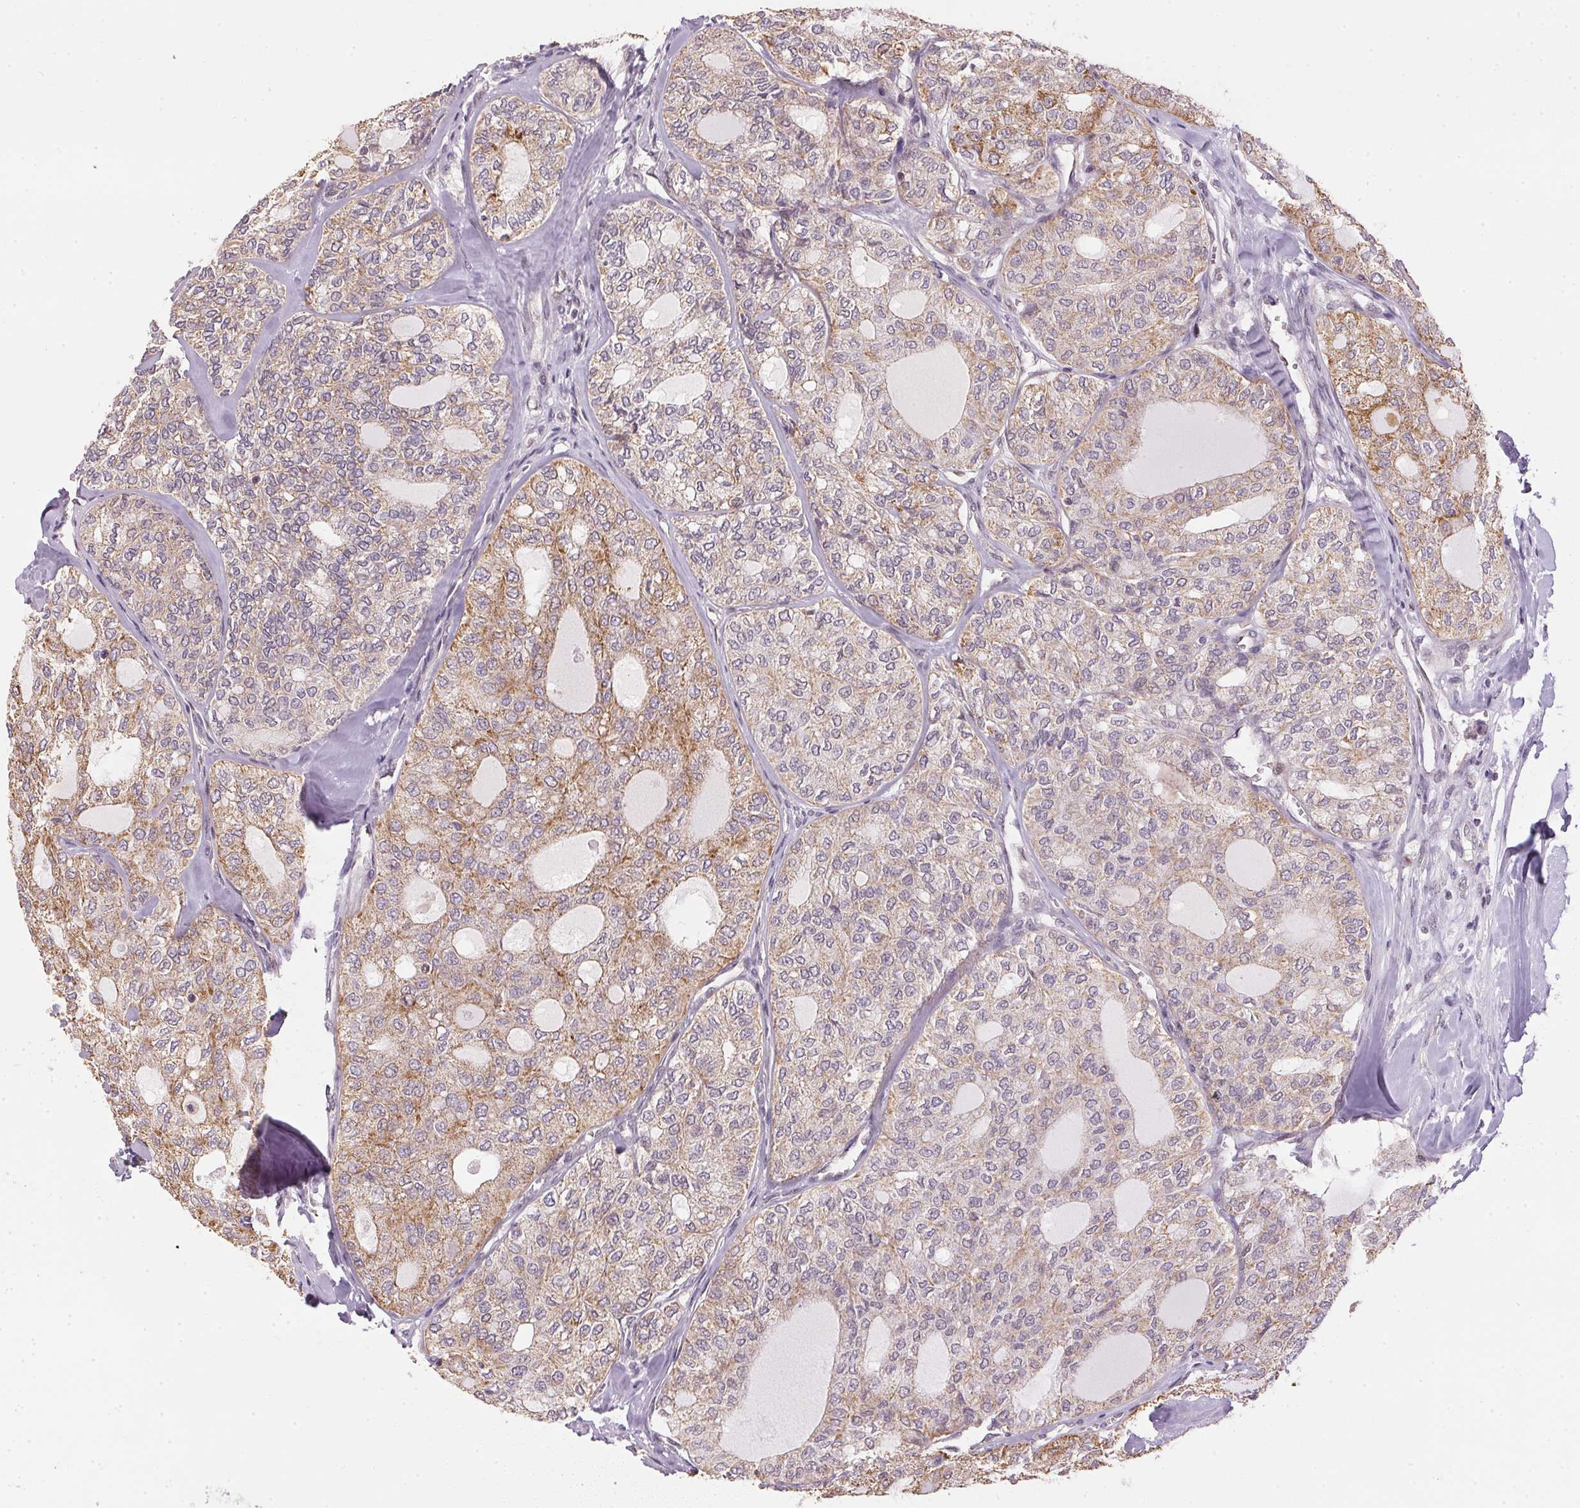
{"staining": {"intensity": "moderate", "quantity": "25%-75%", "location": "cytoplasmic/membranous"}, "tissue": "thyroid cancer", "cell_type": "Tumor cells", "image_type": "cancer", "snomed": [{"axis": "morphology", "description": "Follicular adenoma carcinoma, NOS"}, {"axis": "topography", "description": "Thyroid gland"}], "caption": "This photomicrograph reveals thyroid cancer stained with immunohistochemistry to label a protein in brown. The cytoplasmic/membranous of tumor cells show moderate positivity for the protein. Nuclei are counter-stained blue.", "gene": "SC5D", "patient": {"sex": "male", "age": 75}}